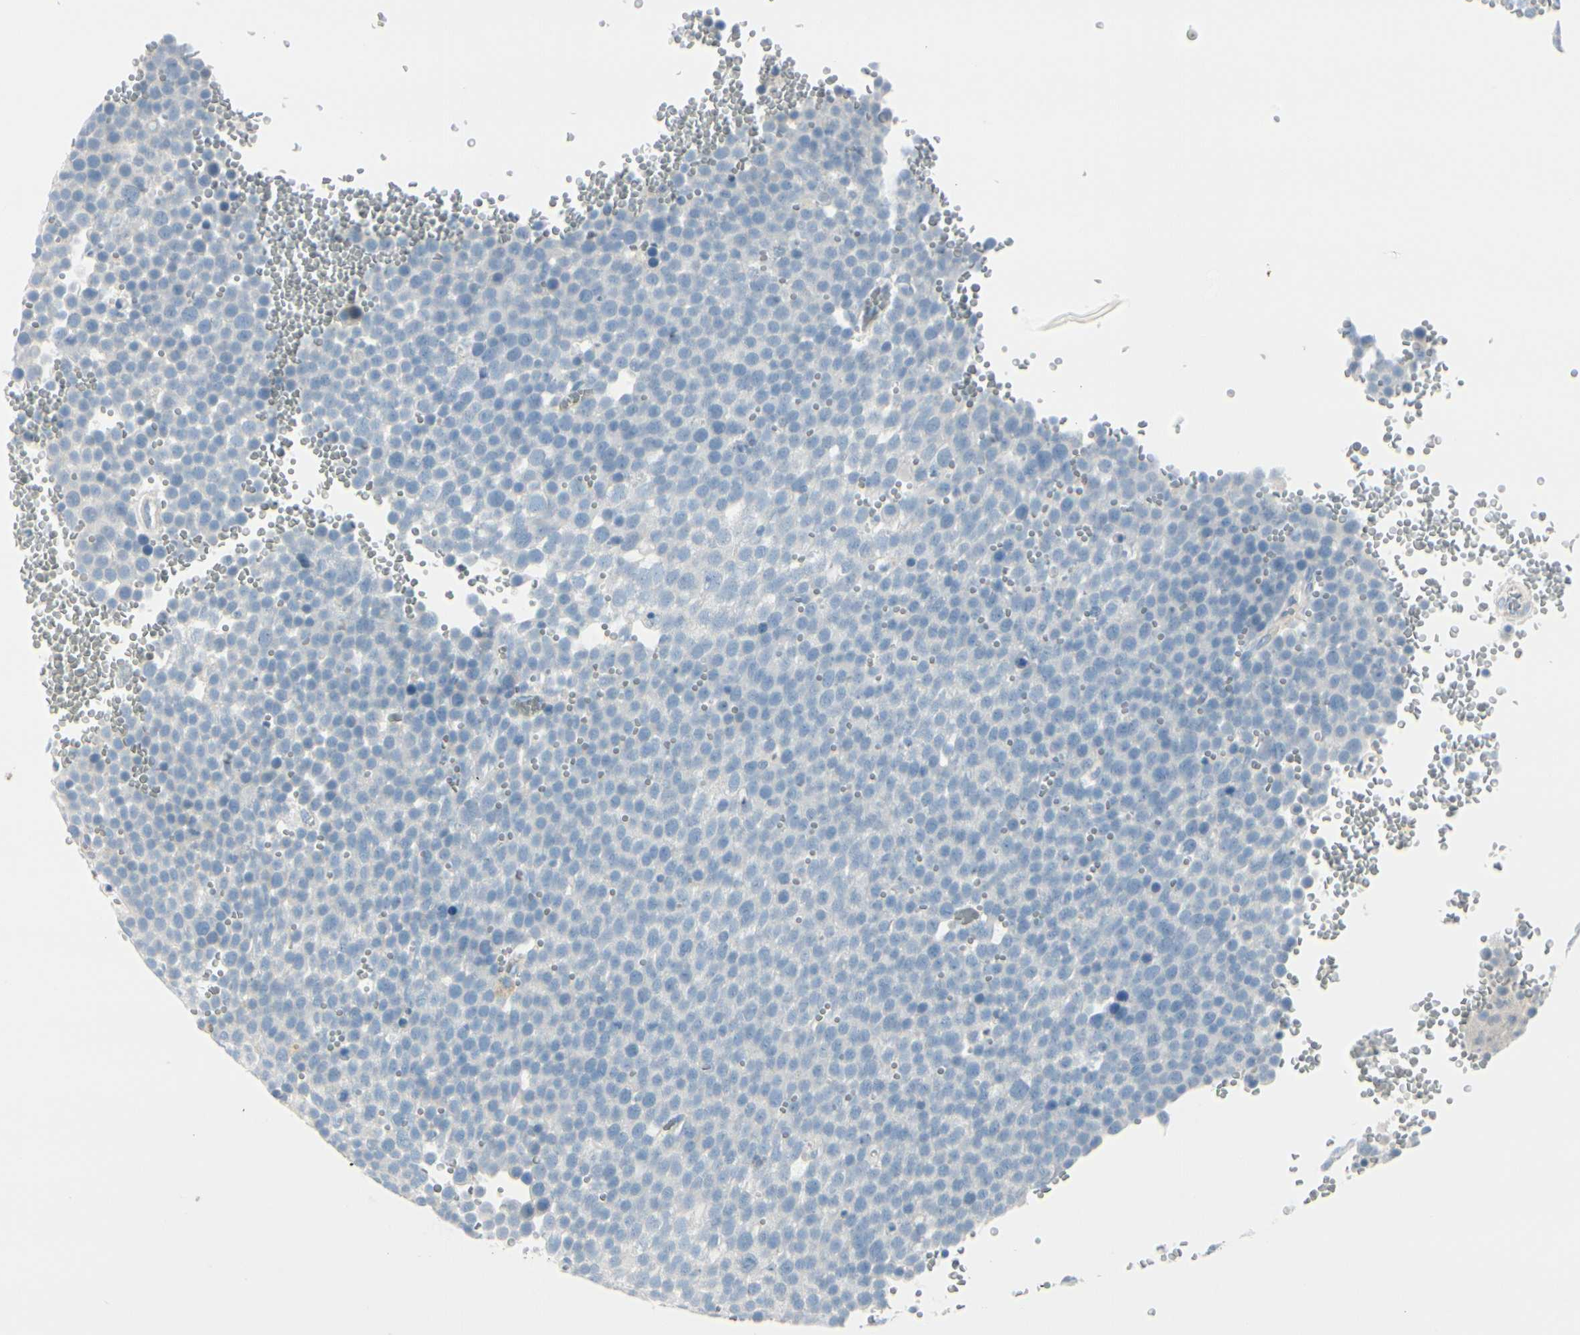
{"staining": {"intensity": "negative", "quantity": "none", "location": "none"}, "tissue": "testis cancer", "cell_type": "Tumor cells", "image_type": "cancer", "snomed": [{"axis": "morphology", "description": "Seminoma, NOS"}, {"axis": "topography", "description": "Testis"}], "caption": "Protein analysis of testis cancer (seminoma) exhibits no significant staining in tumor cells. (Stains: DAB (3,3'-diaminobenzidine) immunohistochemistry (IHC) with hematoxylin counter stain, Microscopy: brightfield microscopy at high magnification).", "gene": "CDHR5", "patient": {"sex": "male", "age": 71}}